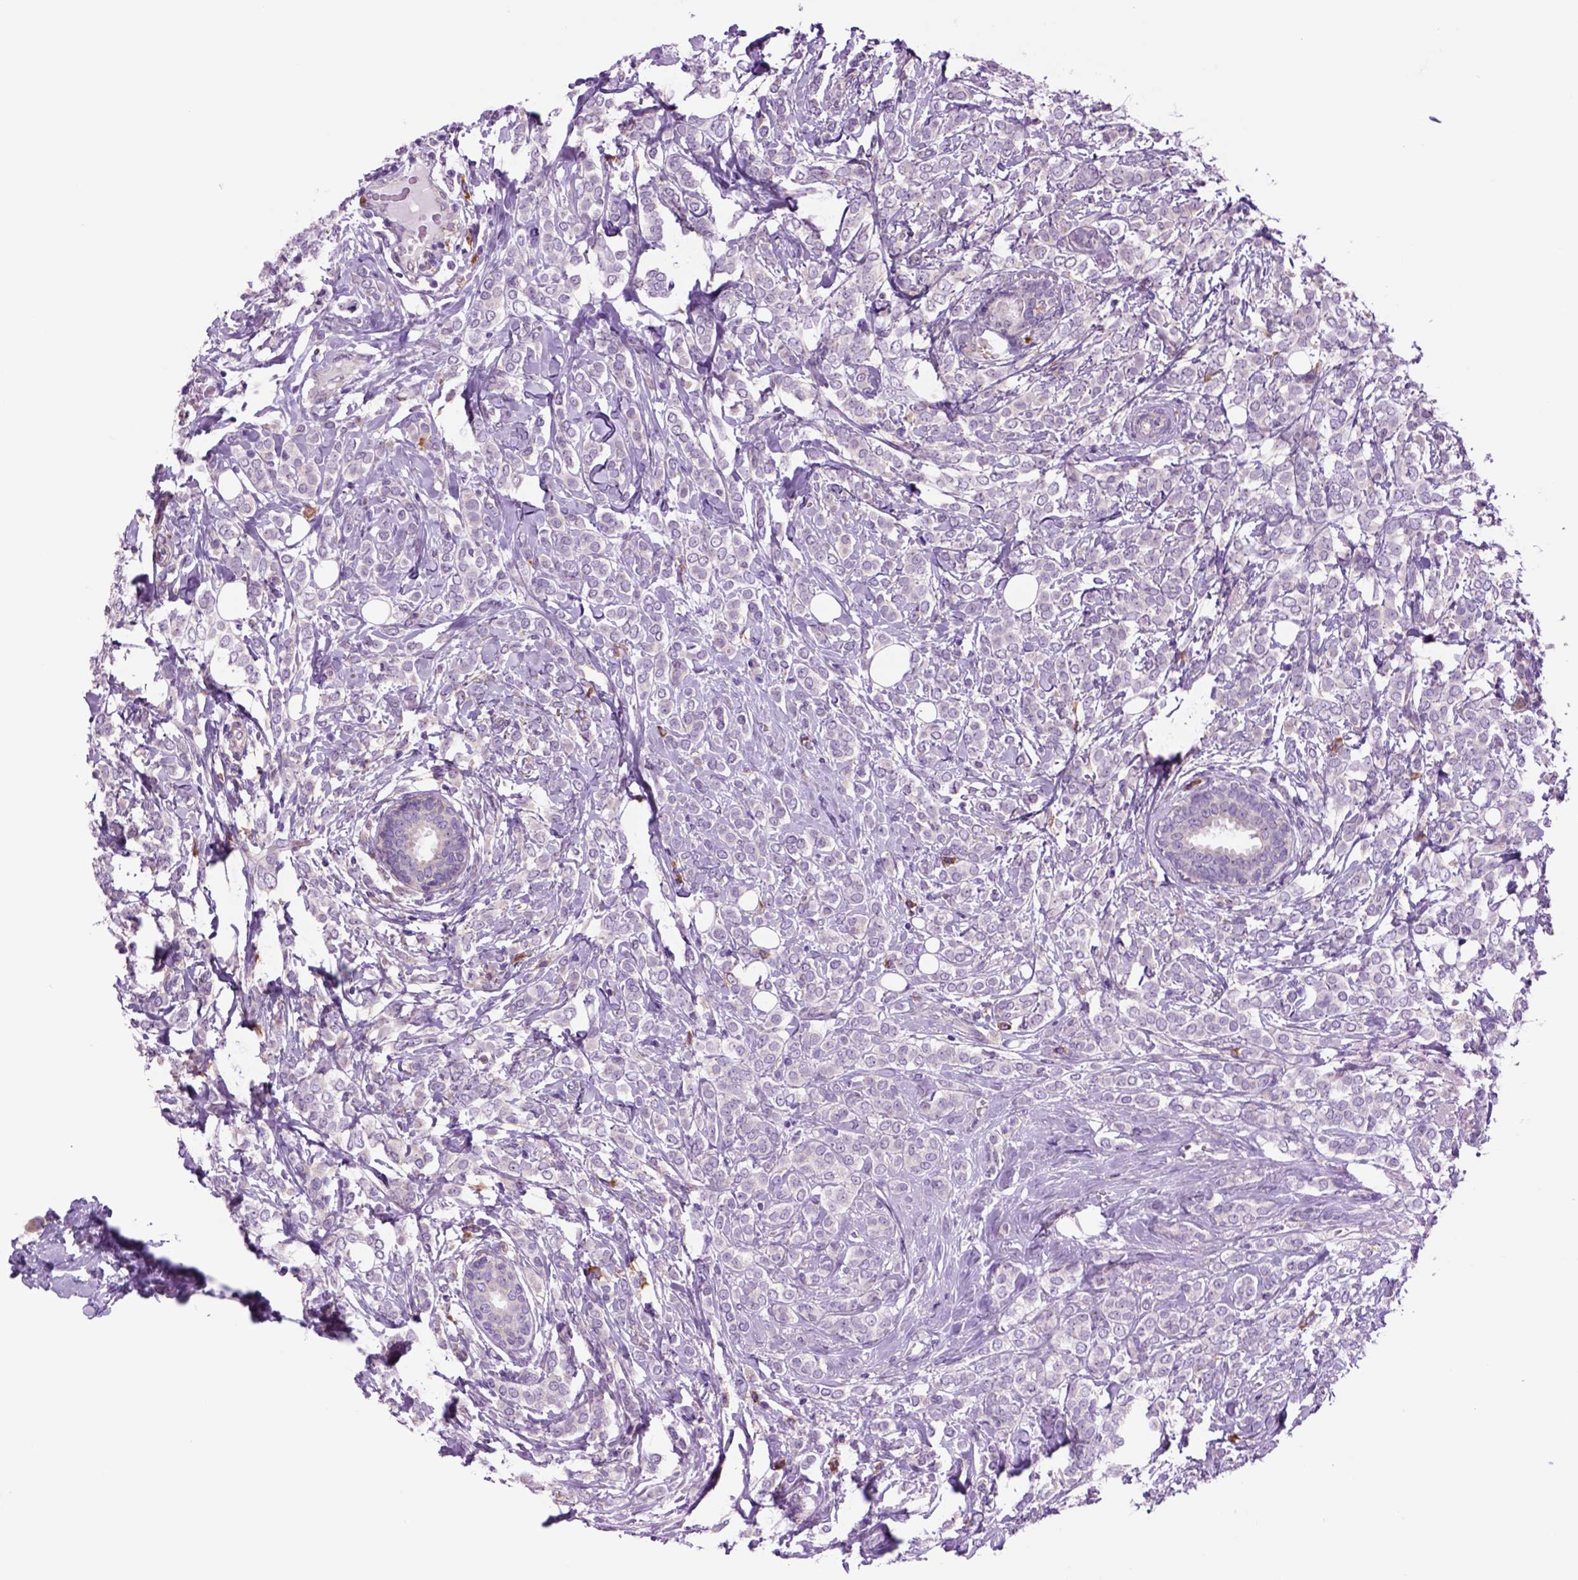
{"staining": {"intensity": "negative", "quantity": "none", "location": "none"}, "tissue": "breast cancer", "cell_type": "Tumor cells", "image_type": "cancer", "snomed": [{"axis": "morphology", "description": "Lobular carcinoma"}, {"axis": "topography", "description": "Breast"}], "caption": "High magnification brightfield microscopy of breast lobular carcinoma stained with DAB (3,3'-diaminobenzidine) (brown) and counterstained with hematoxylin (blue): tumor cells show no significant positivity.", "gene": "PIAS3", "patient": {"sex": "female", "age": 49}}